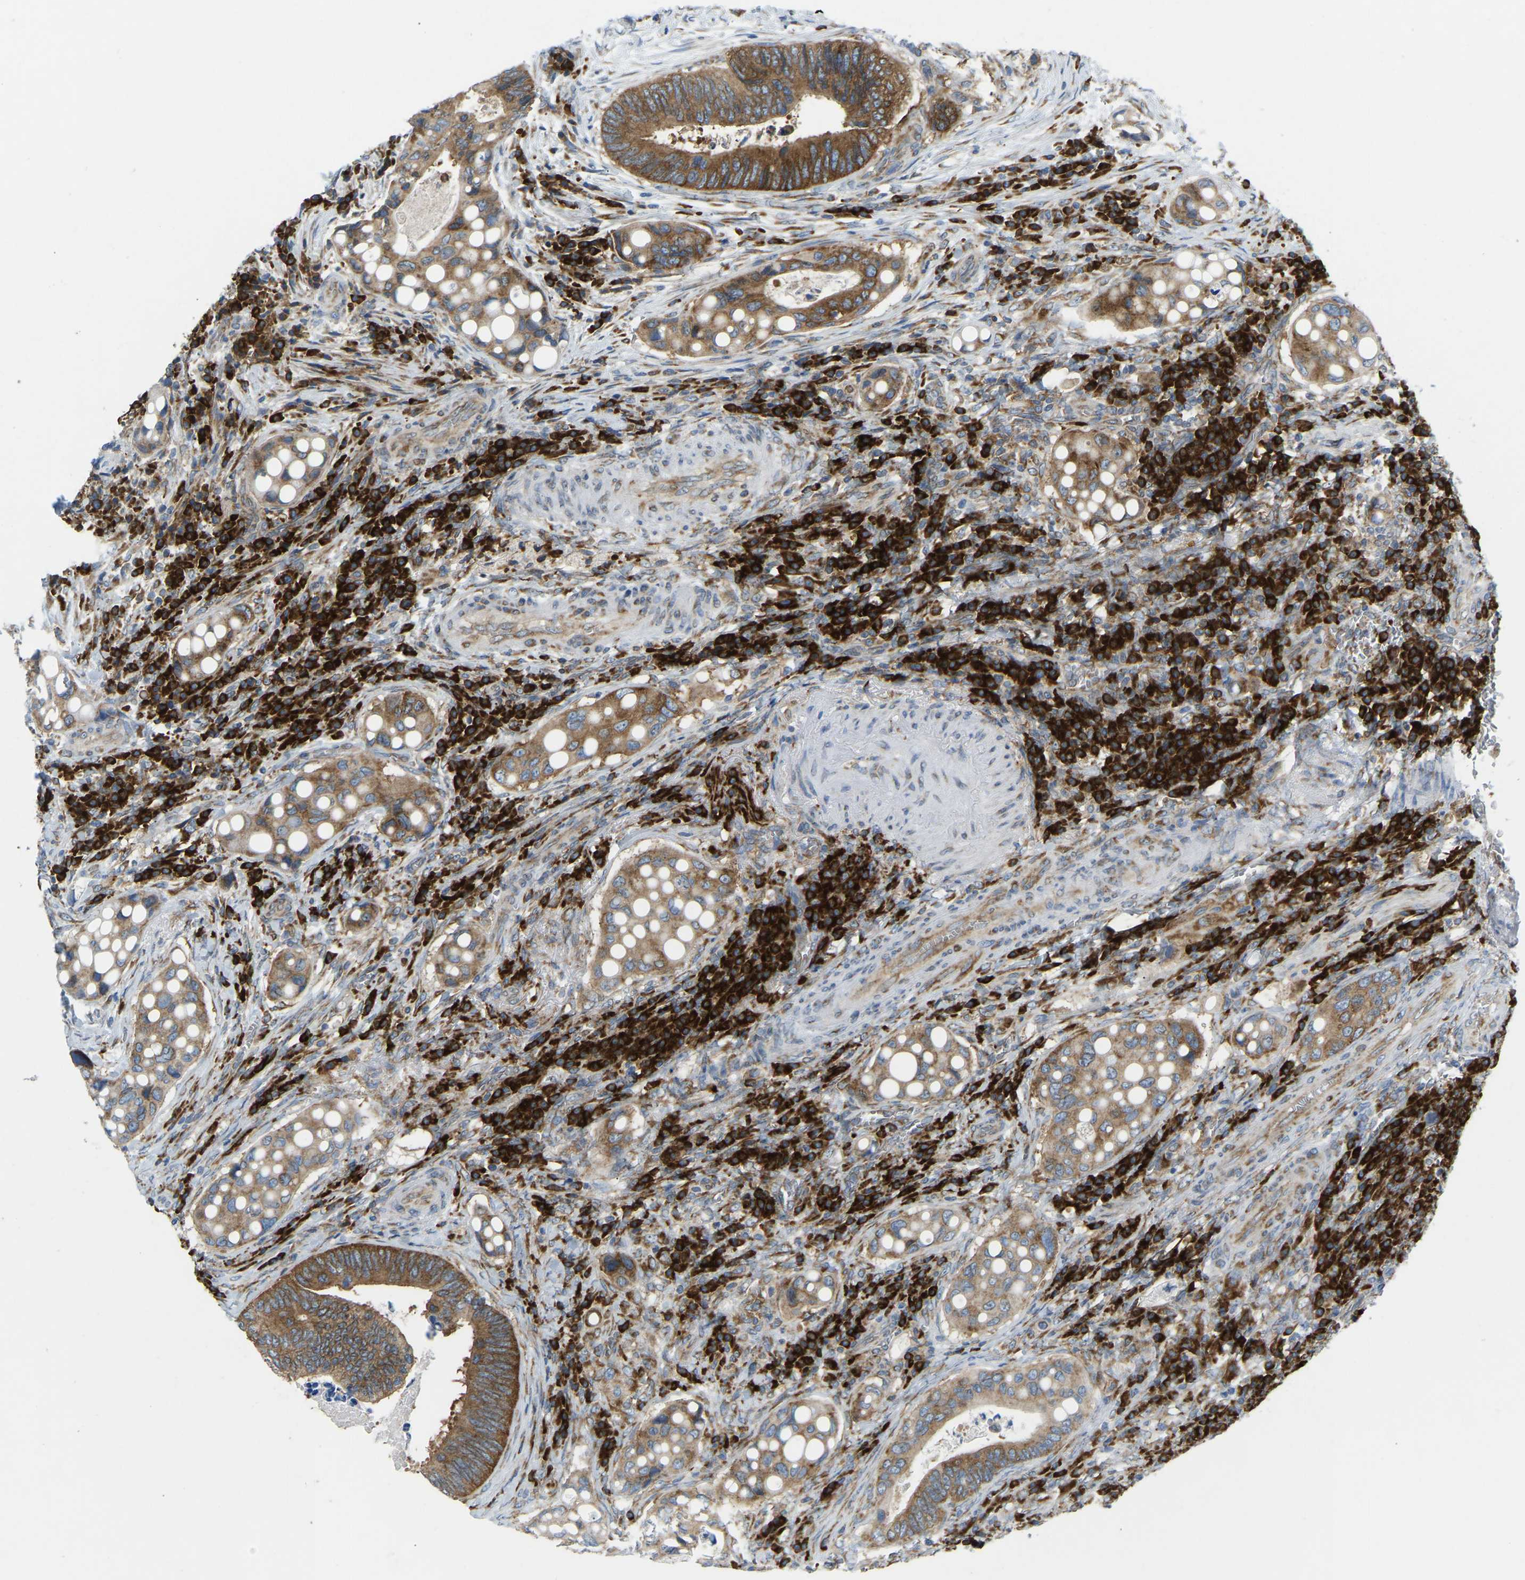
{"staining": {"intensity": "moderate", "quantity": ">75%", "location": "cytoplasmic/membranous"}, "tissue": "colorectal cancer", "cell_type": "Tumor cells", "image_type": "cancer", "snomed": [{"axis": "morphology", "description": "Inflammation, NOS"}, {"axis": "morphology", "description": "Adenocarcinoma, NOS"}, {"axis": "topography", "description": "Colon"}], "caption": "Human colorectal cancer stained with a brown dye shows moderate cytoplasmic/membranous positive positivity in about >75% of tumor cells.", "gene": "SND1", "patient": {"sex": "male", "age": 72}}